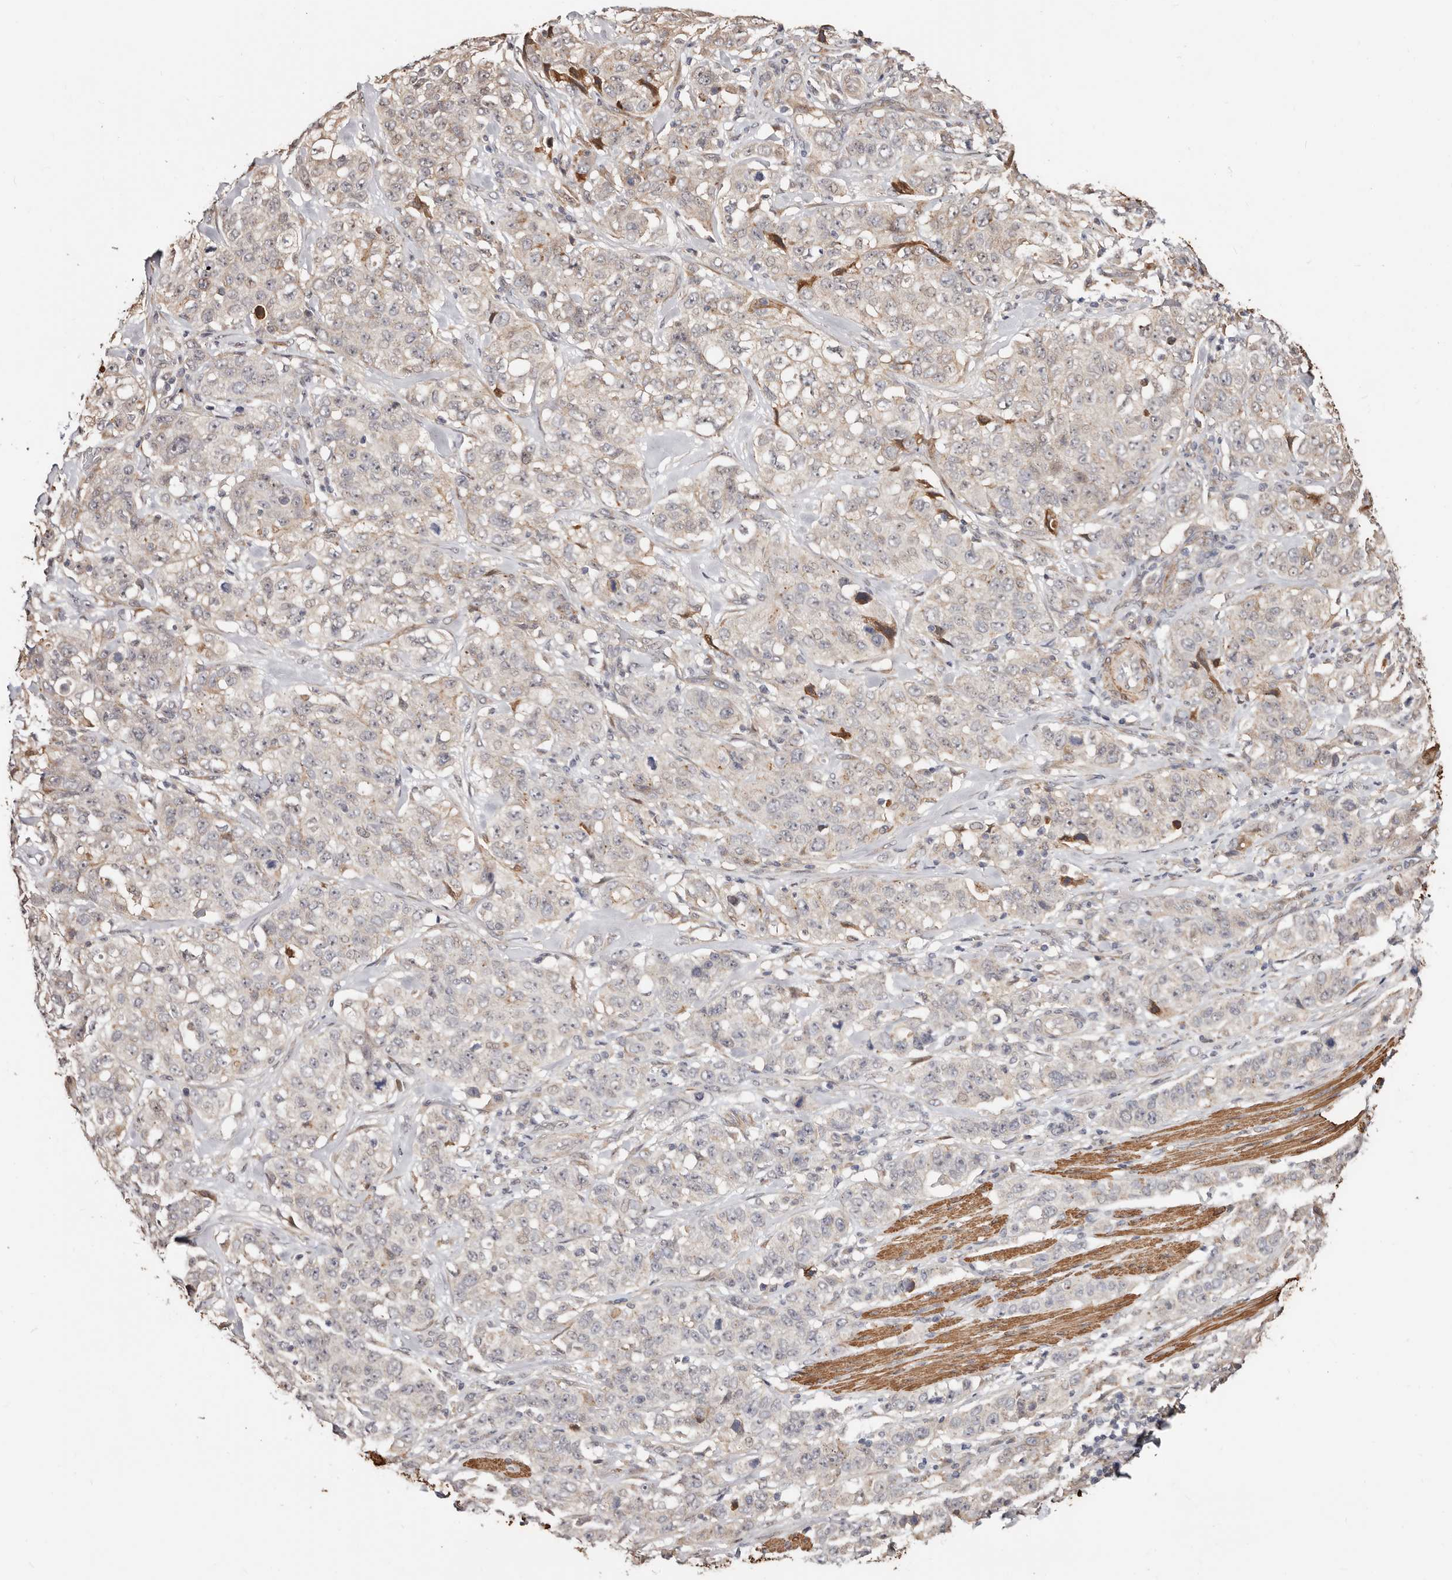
{"staining": {"intensity": "negative", "quantity": "none", "location": "none"}, "tissue": "stomach cancer", "cell_type": "Tumor cells", "image_type": "cancer", "snomed": [{"axis": "morphology", "description": "Adenocarcinoma, NOS"}, {"axis": "topography", "description": "Stomach"}], "caption": "Immunohistochemical staining of human adenocarcinoma (stomach) shows no significant positivity in tumor cells.", "gene": "TRIP13", "patient": {"sex": "male", "age": 48}}